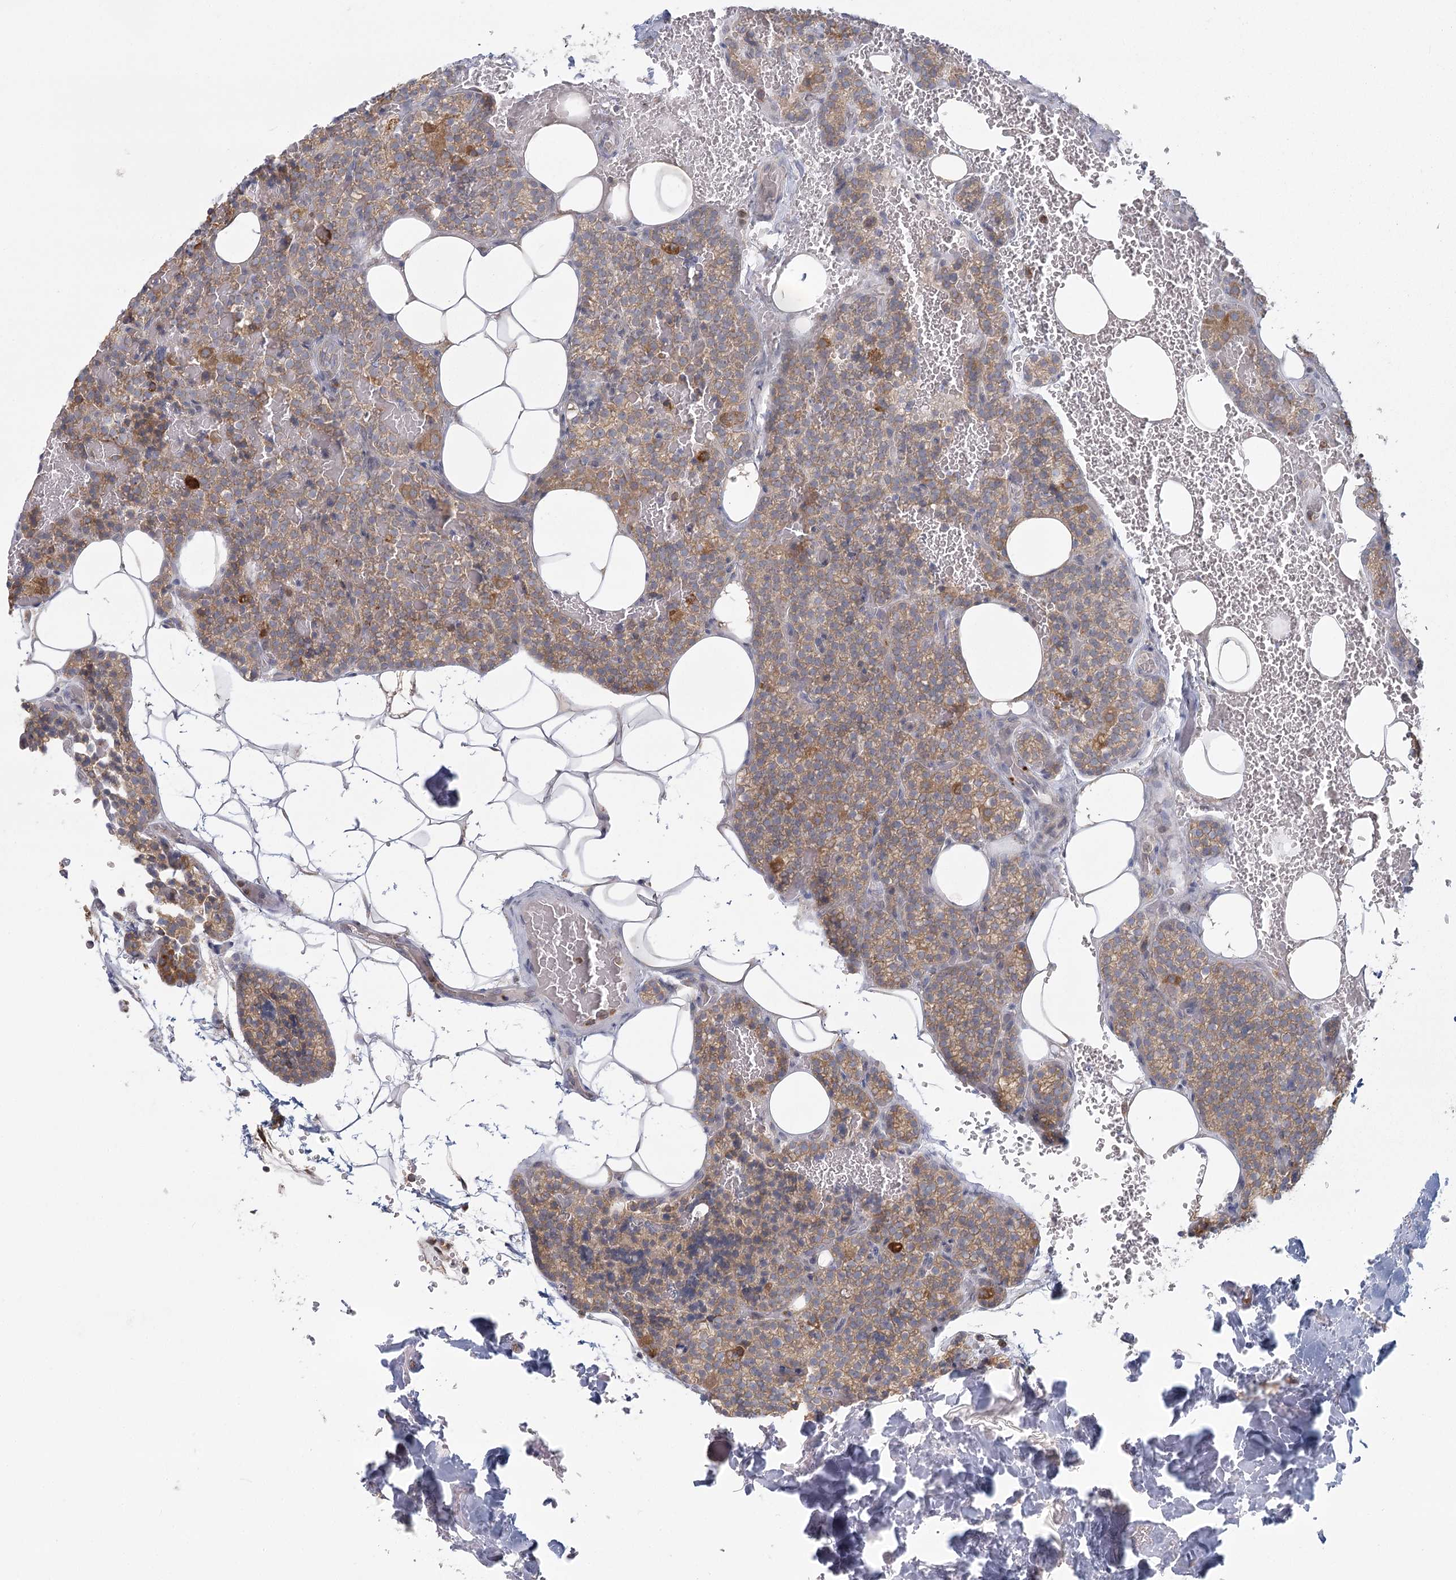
{"staining": {"intensity": "moderate", "quantity": ">75%", "location": "cytoplasmic/membranous"}, "tissue": "parathyroid gland", "cell_type": "Glandular cells", "image_type": "normal", "snomed": [{"axis": "morphology", "description": "Normal tissue, NOS"}, {"axis": "topography", "description": "Parathyroid gland"}], "caption": "Benign parathyroid gland reveals moderate cytoplasmic/membranous expression in about >75% of glandular cells, visualized by immunohistochemistry.", "gene": "LACTB", "patient": {"sex": "male", "age": 50}}